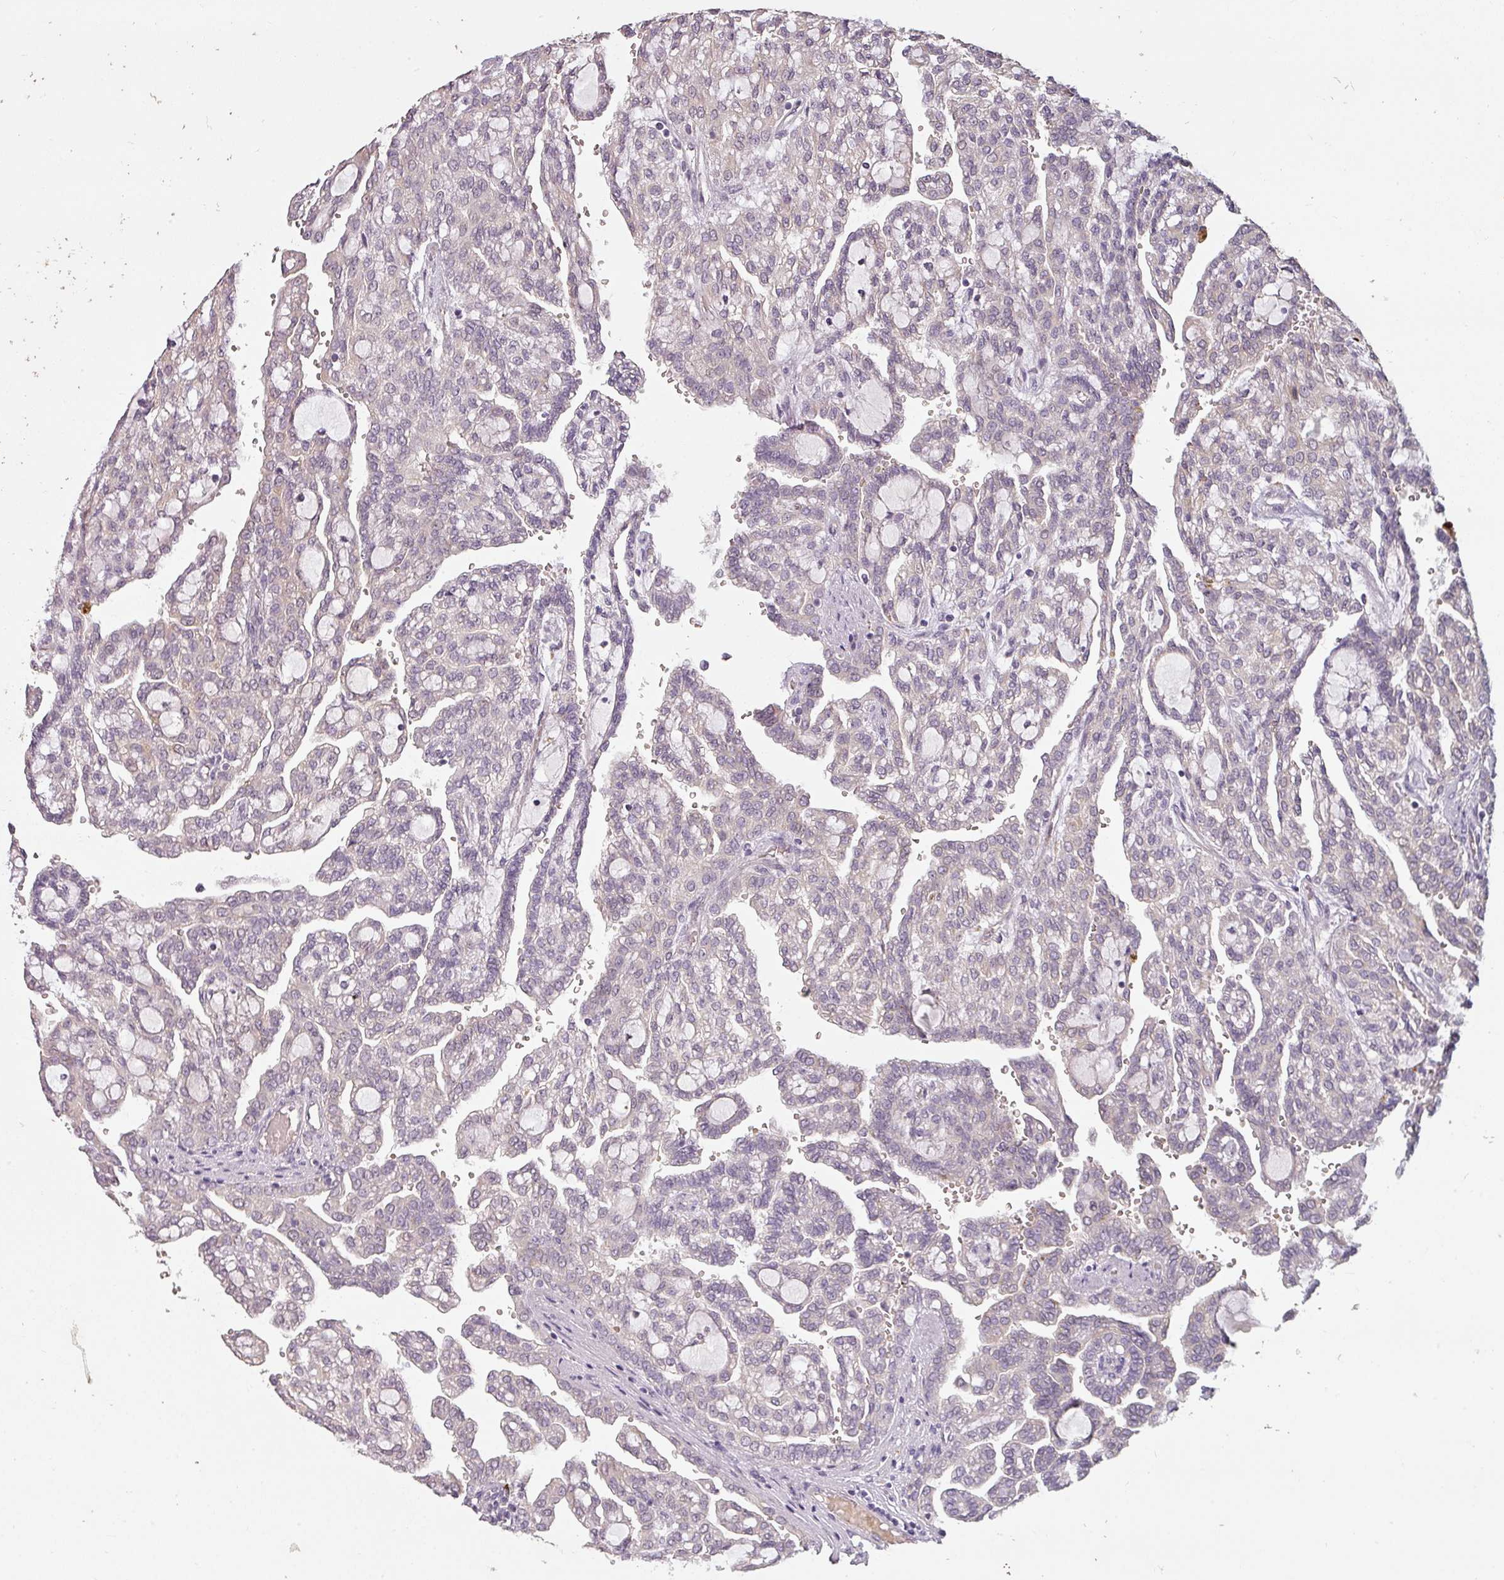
{"staining": {"intensity": "moderate", "quantity": "25%-75%", "location": "cytoplasmic/membranous"}, "tissue": "renal cancer", "cell_type": "Tumor cells", "image_type": "cancer", "snomed": [{"axis": "morphology", "description": "Adenocarcinoma, NOS"}, {"axis": "topography", "description": "Kidney"}], "caption": "Immunohistochemistry of adenocarcinoma (renal) demonstrates medium levels of moderate cytoplasmic/membranous positivity in about 25%-75% of tumor cells.", "gene": "LYPLA1", "patient": {"sex": "male", "age": 63}}